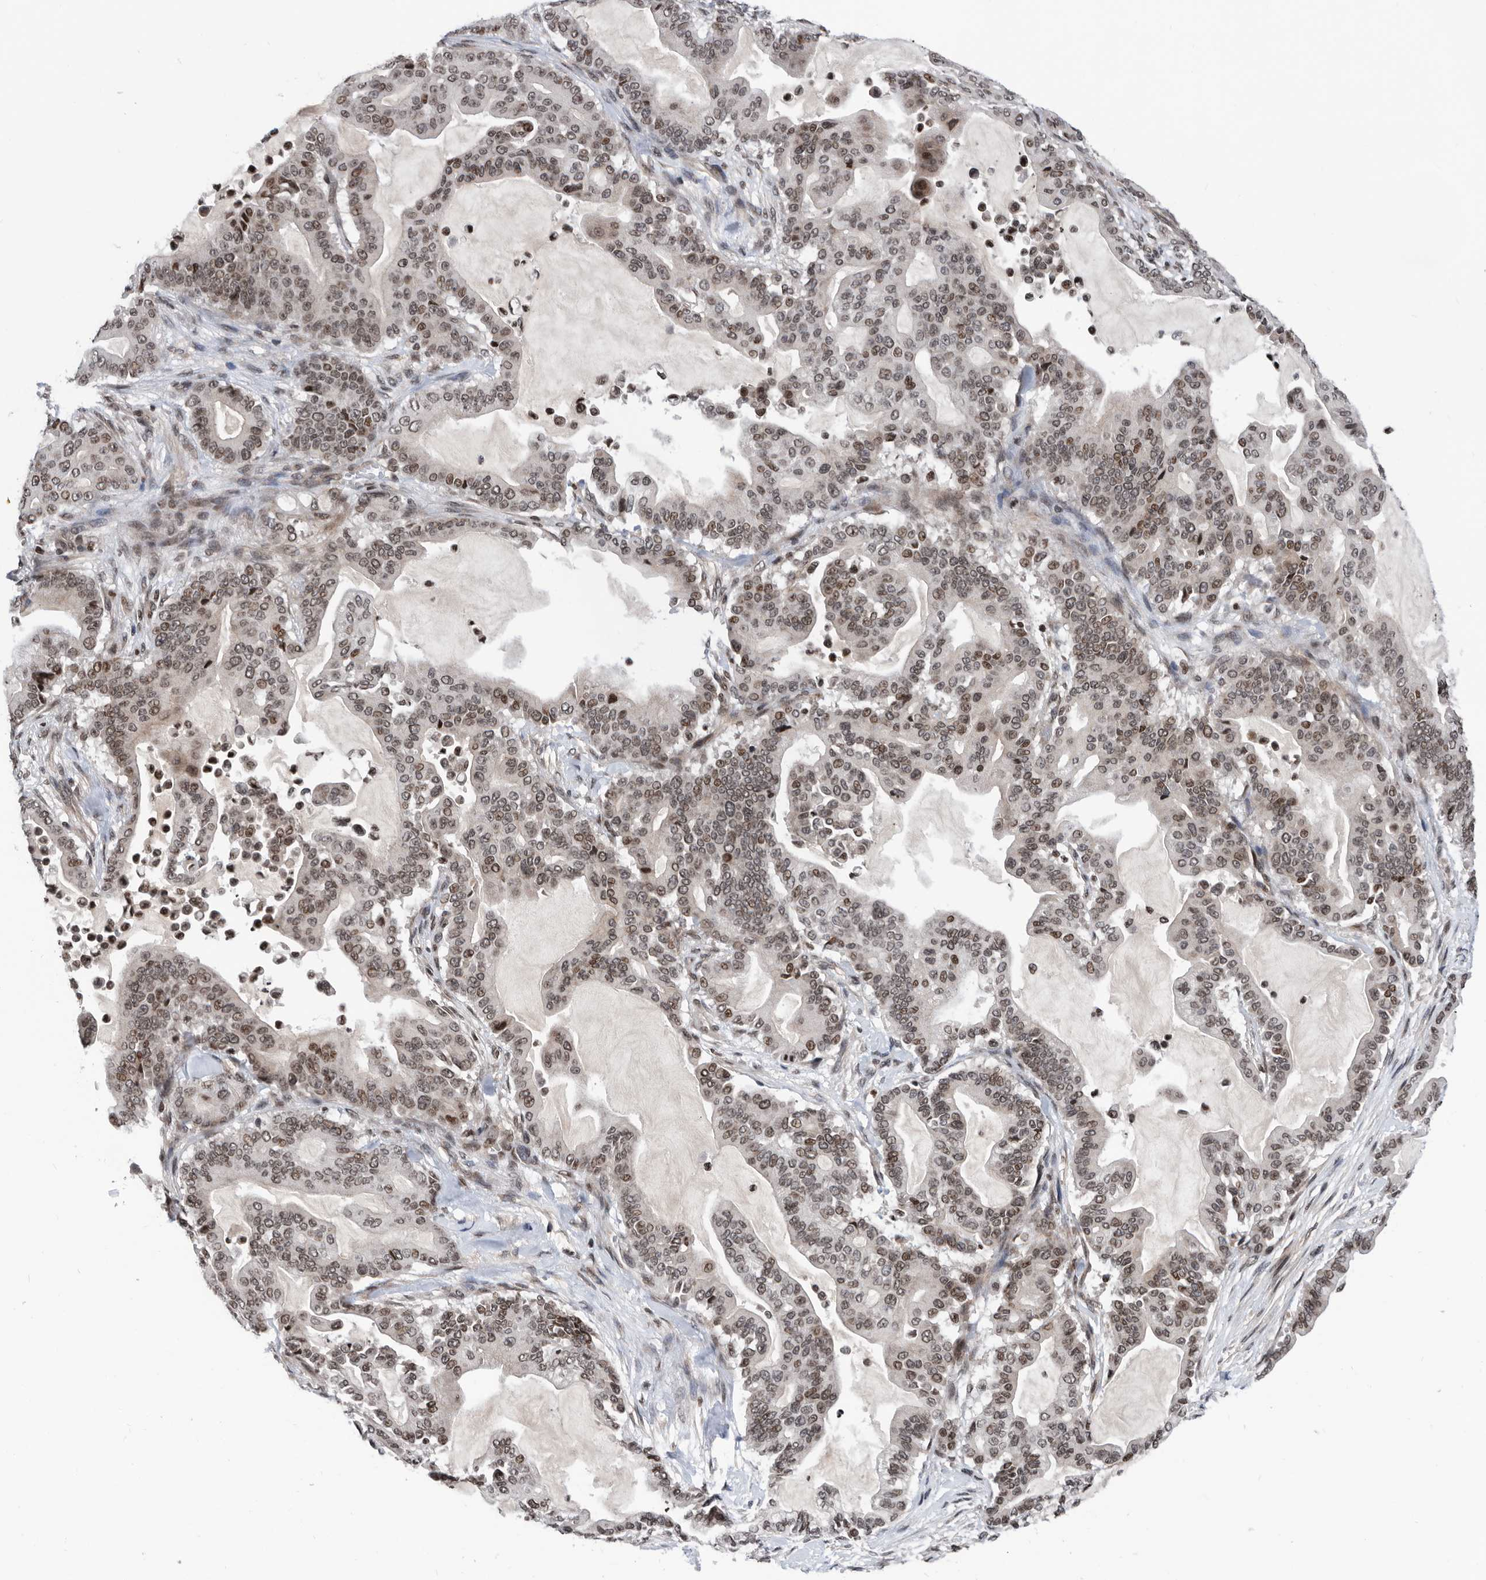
{"staining": {"intensity": "moderate", "quantity": "25%-75%", "location": "nuclear"}, "tissue": "pancreatic cancer", "cell_type": "Tumor cells", "image_type": "cancer", "snomed": [{"axis": "morphology", "description": "Adenocarcinoma, NOS"}, {"axis": "topography", "description": "Pancreas"}], "caption": "This micrograph reveals adenocarcinoma (pancreatic) stained with immunohistochemistry (IHC) to label a protein in brown. The nuclear of tumor cells show moderate positivity for the protein. Nuclei are counter-stained blue.", "gene": "SNRNP48", "patient": {"sex": "male", "age": 63}}